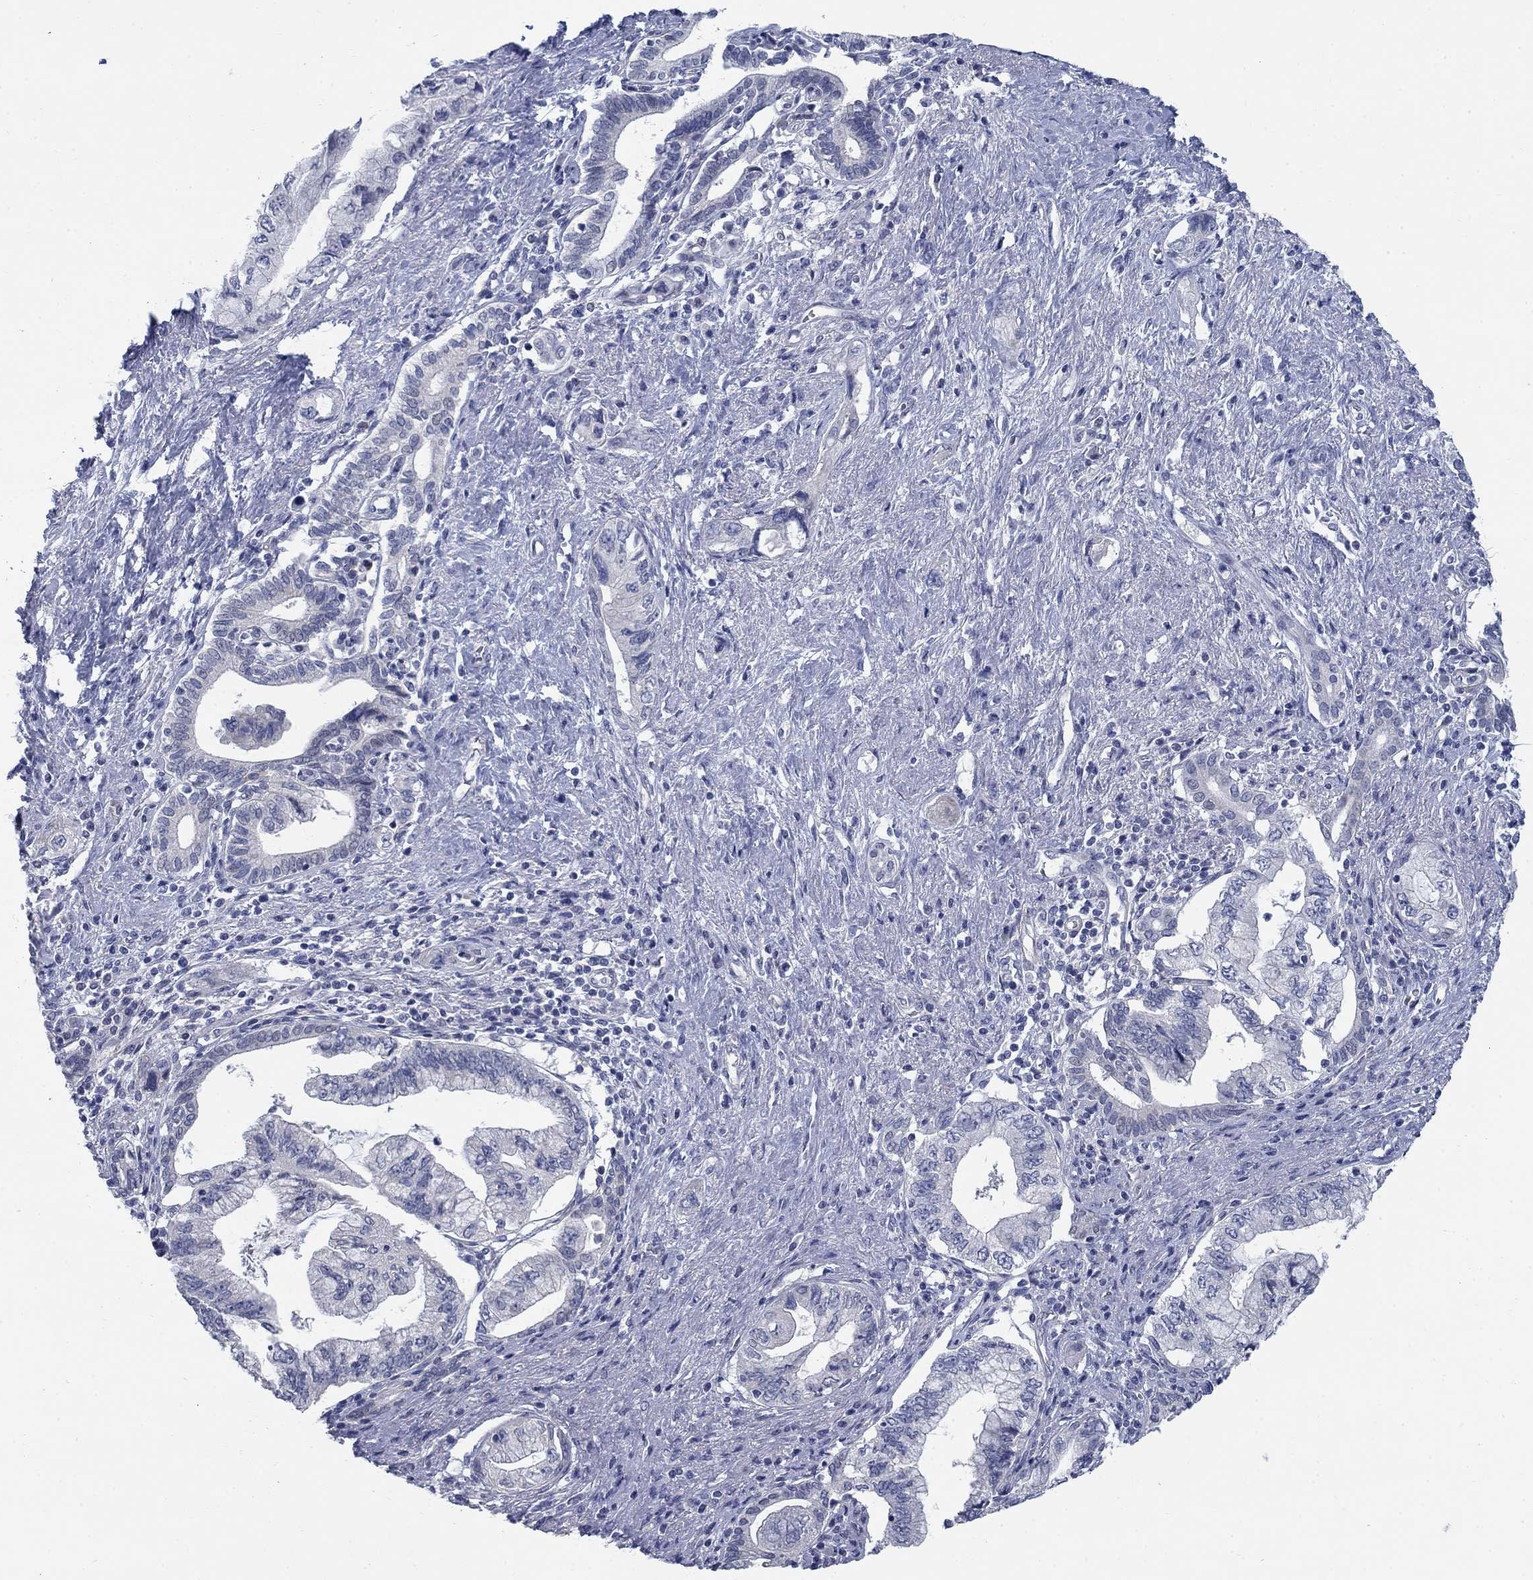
{"staining": {"intensity": "negative", "quantity": "none", "location": "none"}, "tissue": "pancreatic cancer", "cell_type": "Tumor cells", "image_type": "cancer", "snomed": [{"axis": "morphology", "description": "Adenocarcinoma, NOS"}, {"axis": "topography", "description": "Pancreas"}], "caption": "Tumor cells show no significant protein expression in pancreatic adenocarcinoma. (DAB (3,3'-diaminobenzidine) immunohistochemistry visualized using brightfield microscopy, high magnification).", "gene": "DNER", "patient": {"sex": "female", "age": 73}}